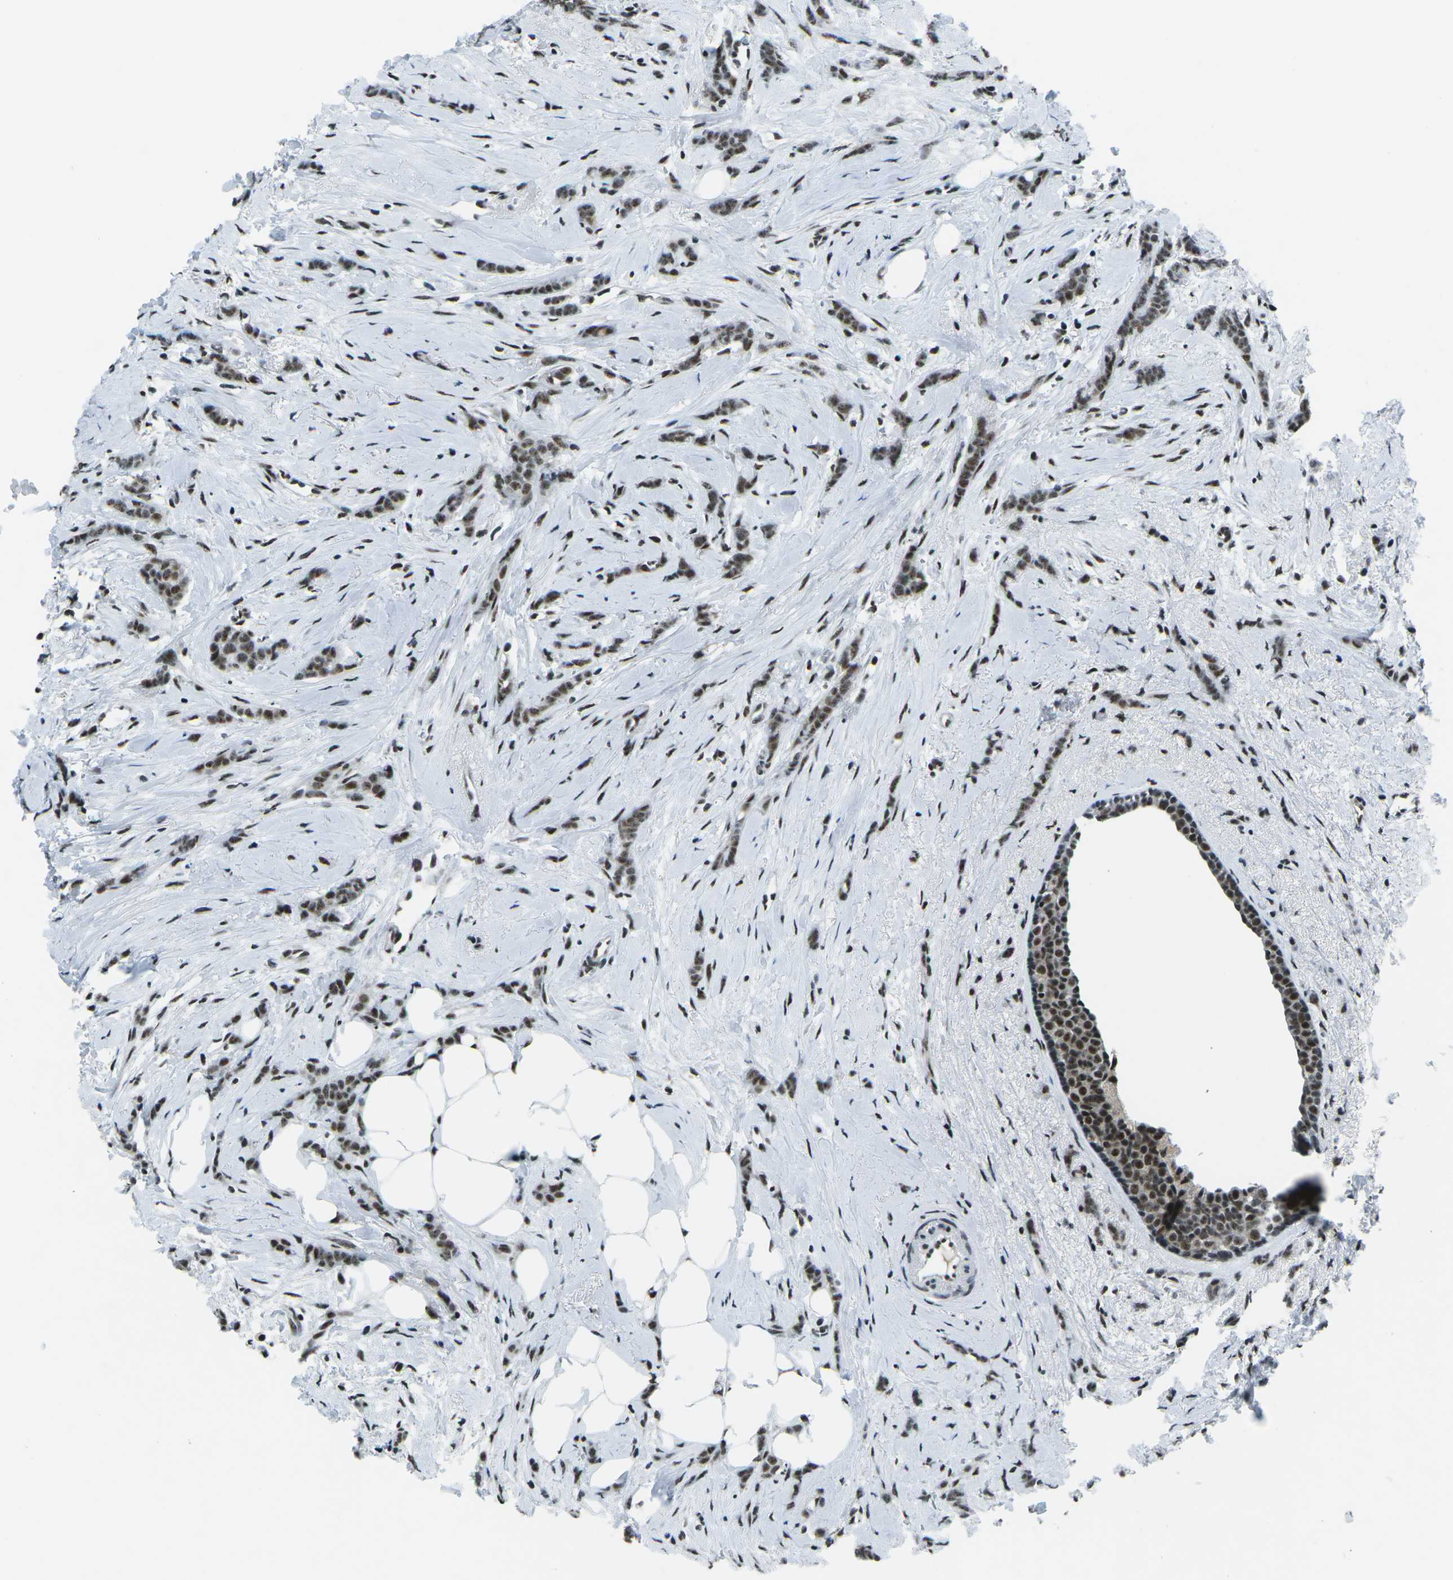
{"staining": {"intensity": "moderate", "quantity": ">75%", "location": "nuclear"}, "tissue": "breast cancer", "cell_type": "Tumor cells", "image_type": "cancer", "snomed": [{"axis": "morphology", "description": "Lobular carcinoma, in situ"}, {"axis": "morphology", "description": "Lobular carcinoma"}, {"axis": "topography", "description": "Breast"}], "caption": "Immunohistochemical staining of human breast cancer reveals medium levels of moderate nuclear positivity in about >75% of tumor cells. (brown staining indicates protein expression, while blue staining denotes nuclei).", "gene": "RBL2", "patient": {"sex": "female", "age": 41}}